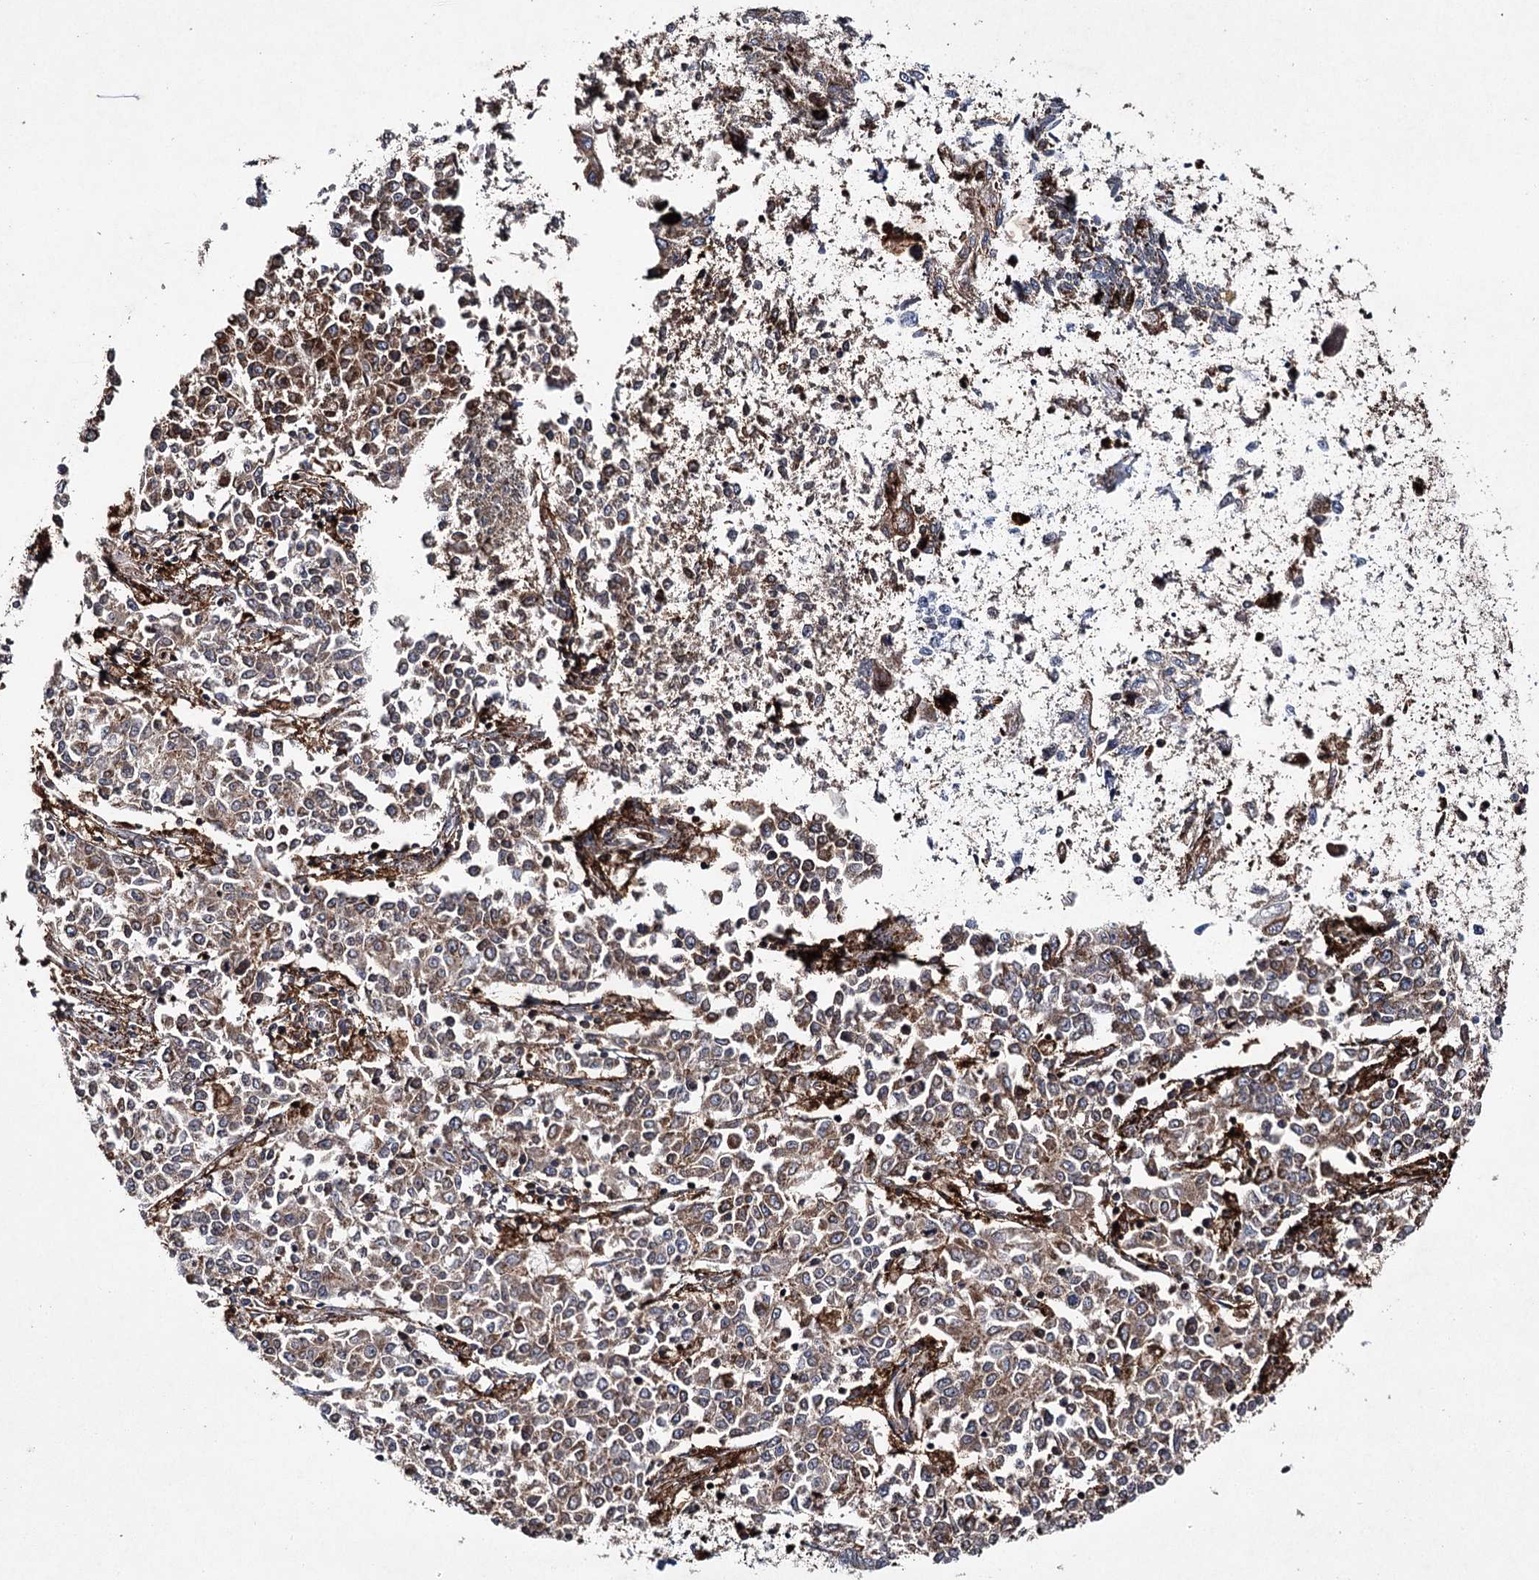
{"staining": {"intensity": "weak", "quantity": "<25%", "location": "cytoplasmic/membranous"}, "tissue": "endometrial cancer", "cell_type": "Tumor cells", "image_type": "cancer", "snomed": [{"axis": "morphology", "description": "Adenocarcinoma, NOS"}, {"axis": "topography", "description": "Endometrium"}], "caption": "This histopathology image is of endometrial adenocarcinoma stained with immunohistochemistry to label a protein in brown with the nuclei are counter-stained blue. There is no positivity in tumor cells.", "gene": "DCUN1D4", "patient": {"sex": "female", "age": 50}}